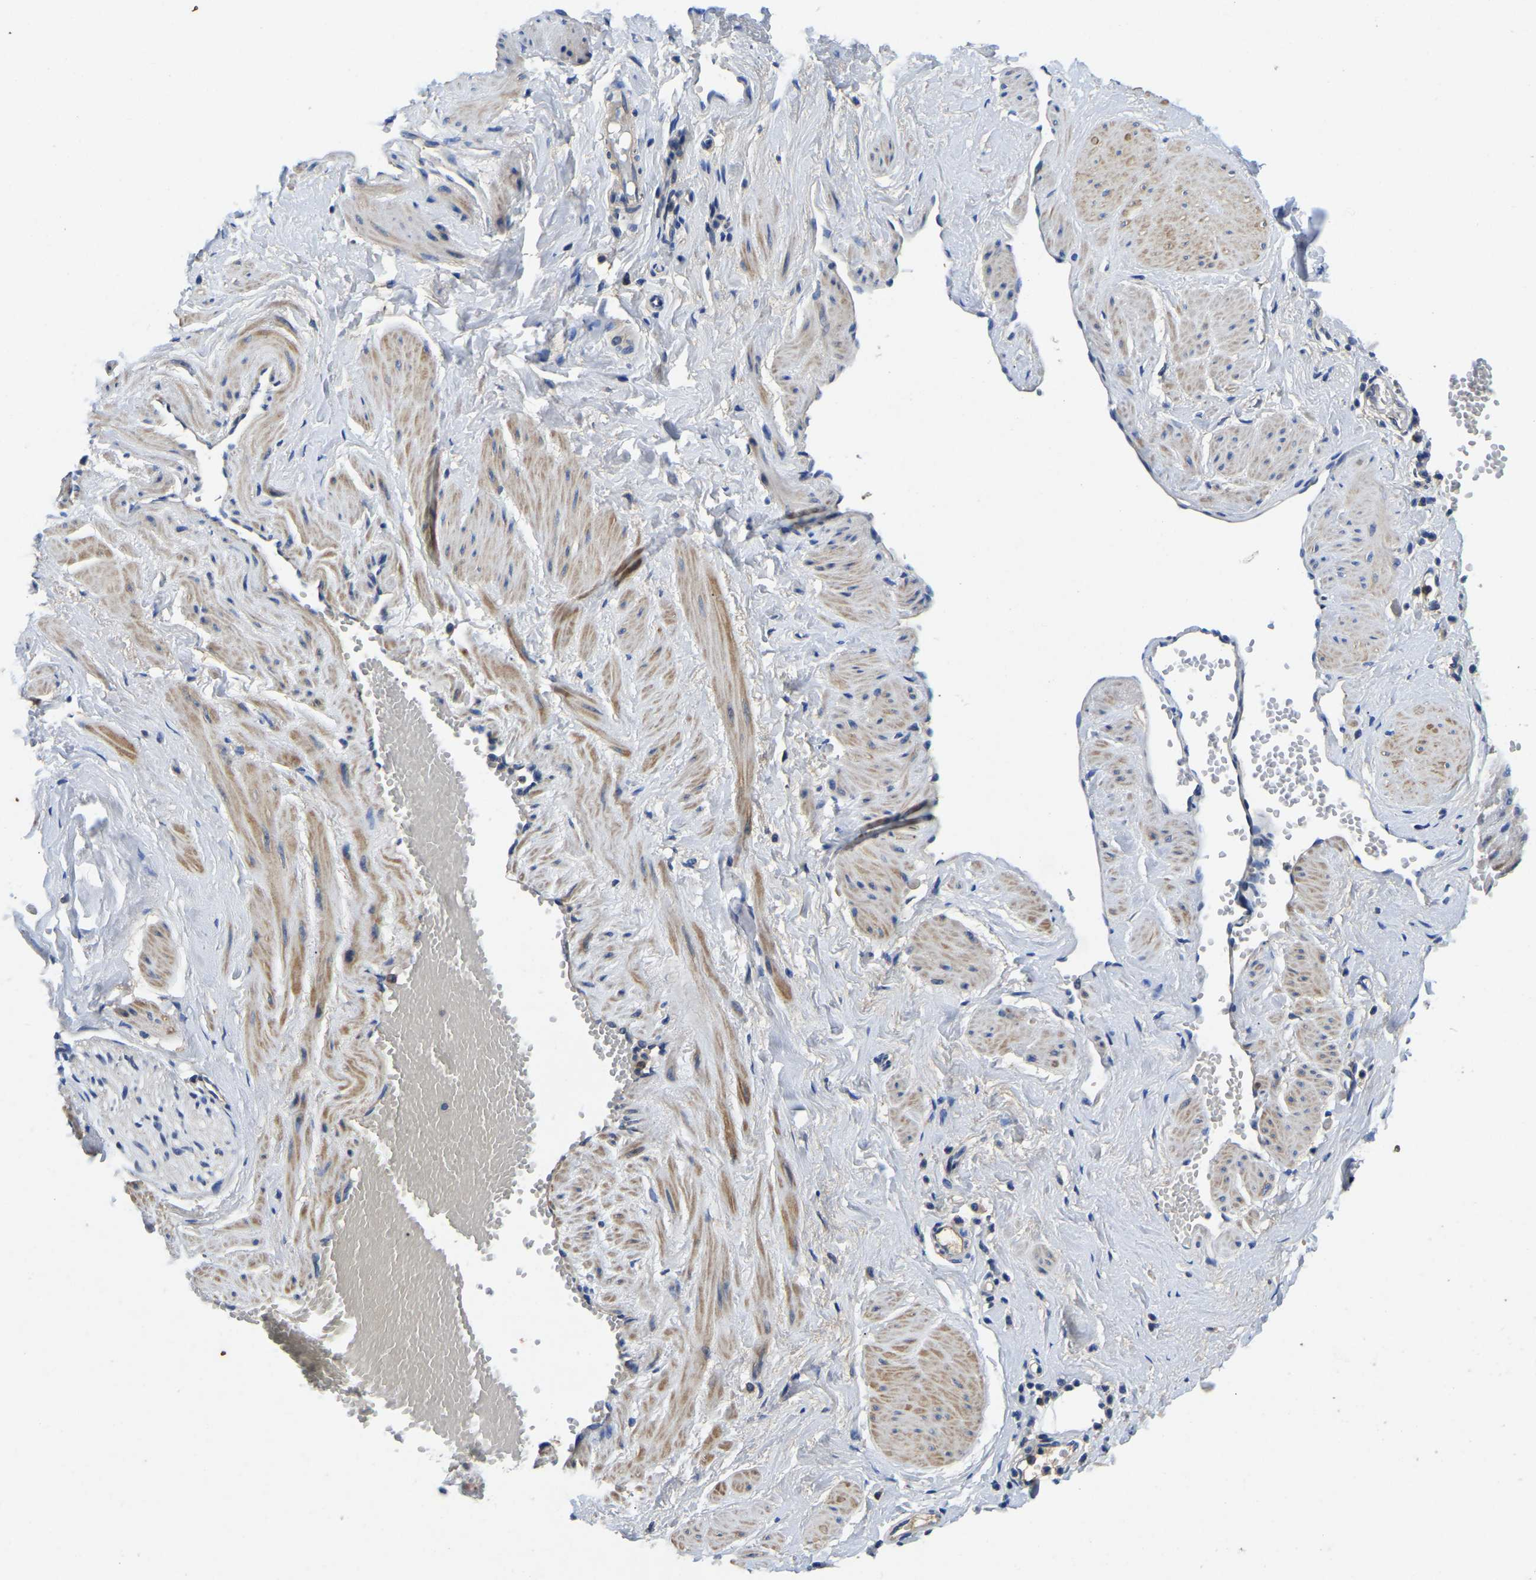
{"staining": {"intensity": "negative", "quantity": "none", "location": "none"}, "tissue": "adipose tissue", "cell_type": "Adipocytes", "image_type": "normal", "snomed": [{"axis": "morphology", "description": "Normal tissue, NOS"}, {"axis": "topography", "description": "Soft tissue"}, {"axis": "topography", "description": "Vascular tissue"}], "caption": "A high-resolution micrograph shows immunohistochemistry (IHC) staining of normal adipose tissue, which reveals no significant expression in adipocytes. Brightfield microscopy of IHC stained with DAB (brown) and hematoxylin (blue), captured at high magnification.", "gene": "STAT2", "patient": {"sex": "female", "age": 35}}